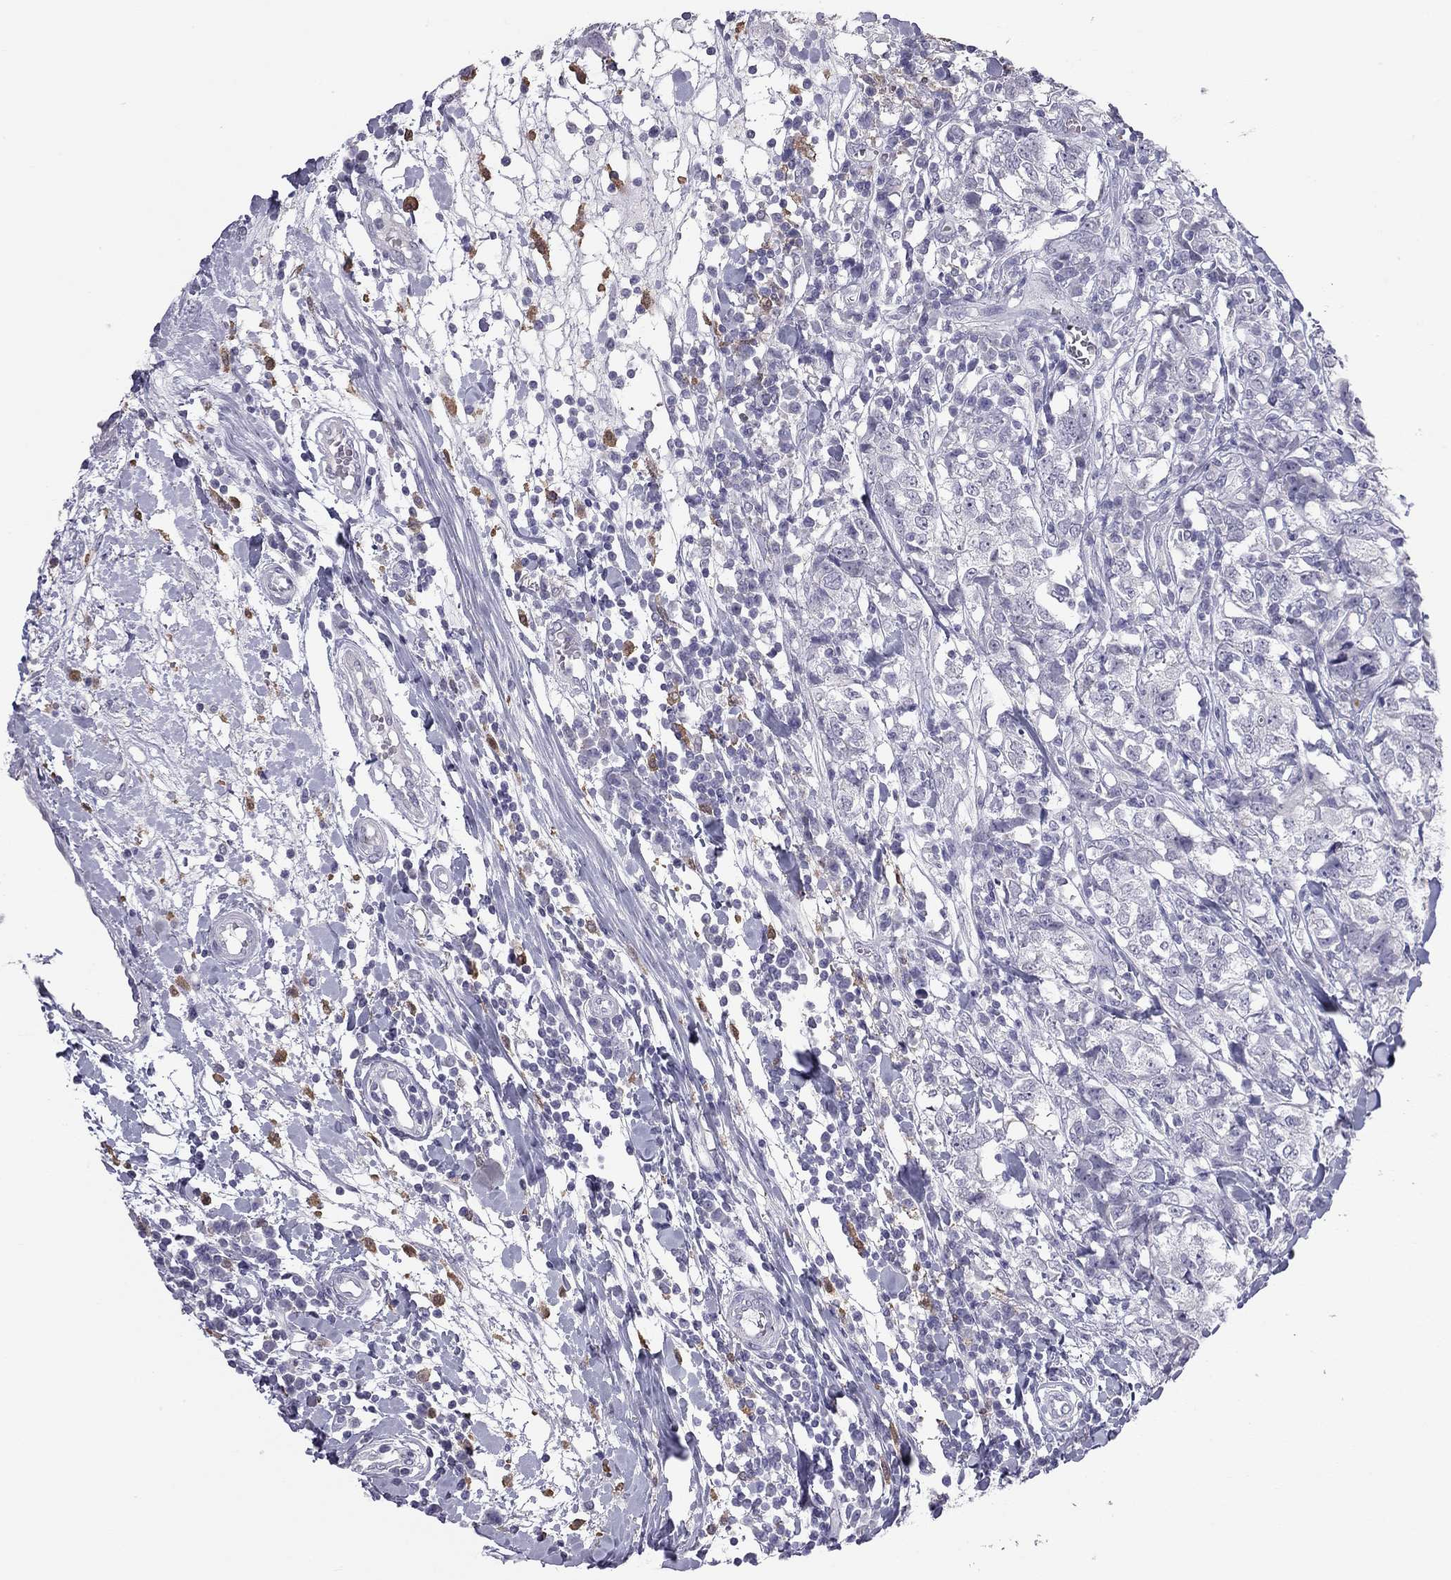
{"staining": {"intensity": "negative", "quantity": "none", "location": "none"}, "tissue": "breast cancer", "cell_type": "Tumor cells", "image_type": "cancer", "snomed": [{"axis": "morphology", "description": "Duct carcinoma"}, {"axis": "topography", "description": "Breast"}], "caption": "Immunohistochemistry (IHC) photomicrograph of neoplastic tissue: breast cancer (infiltrating ductal carcinoma) stained with DAB (3,3'-diaminobenzidine) shows no significant protein staining in tumor cells. (DAB immunohistochemistry, high magnification).", "gene": "PPP1R3A", "patient": {"sex": "female", "age": 30}}